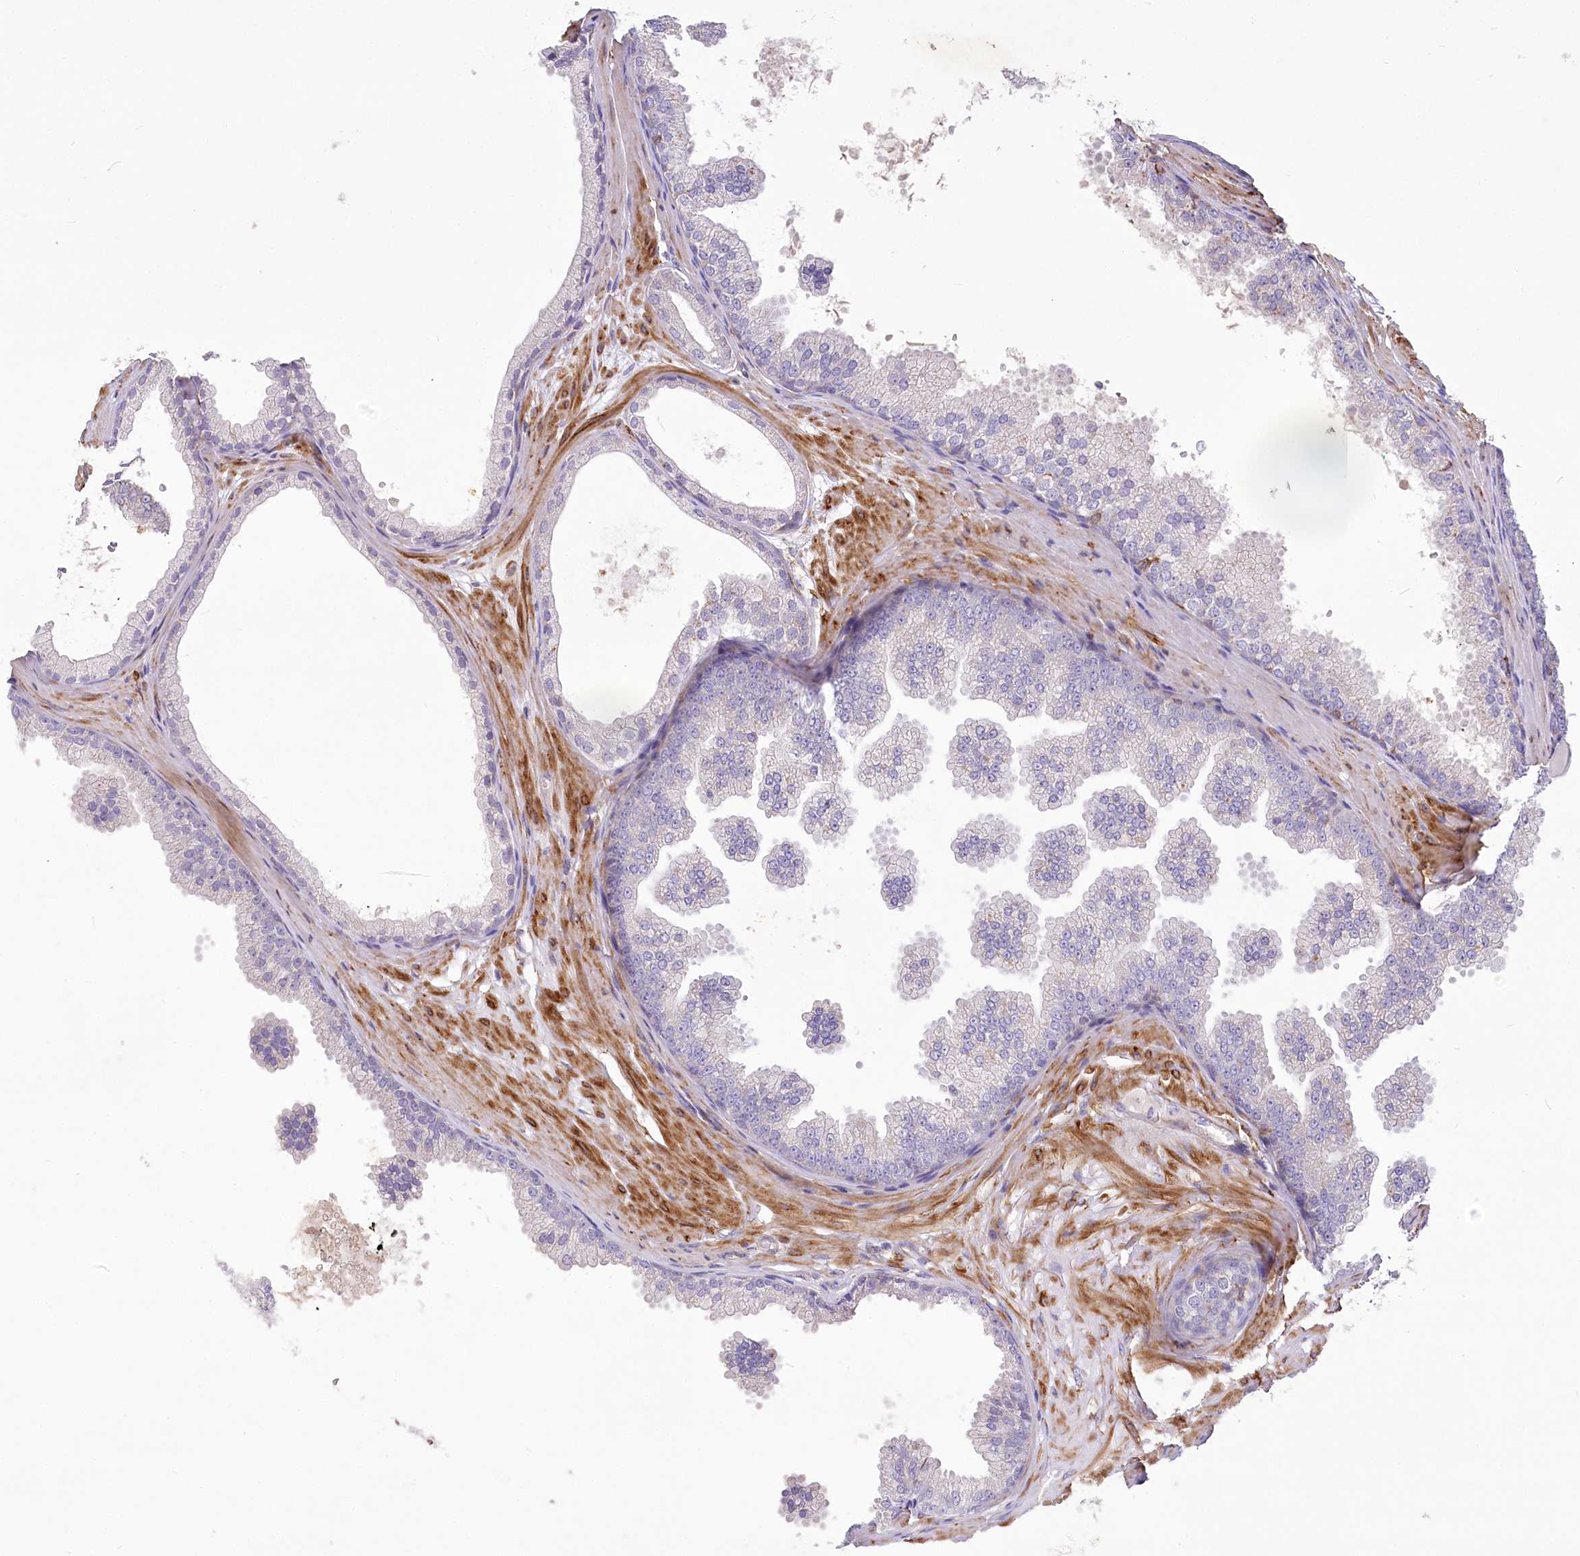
{"staining": {"intensity": "negative", "quantity": "none", "location": "none"}, "tissue": "prostate cancer", "cell_type": "Tumor cells", "image_type": "cancer", "snomed": [{"axis": "morphology", "description": "Adenocarcinoma, Low grade"}, {"axis": "topography", "description": "Prostate"}], "caption": "Adenocarcinoma (low-grade) (prostate) was stained to show a protein in brown. There is no significant expression in tumor cells. (Stains: DAB immunohistochemistry (IHC) with hematoxylin counter stain, Microscopy: brightfield microscopy at high magnification).", "gene": "ANGPTL3", "patient": {"sex": "male", "age": 63}}